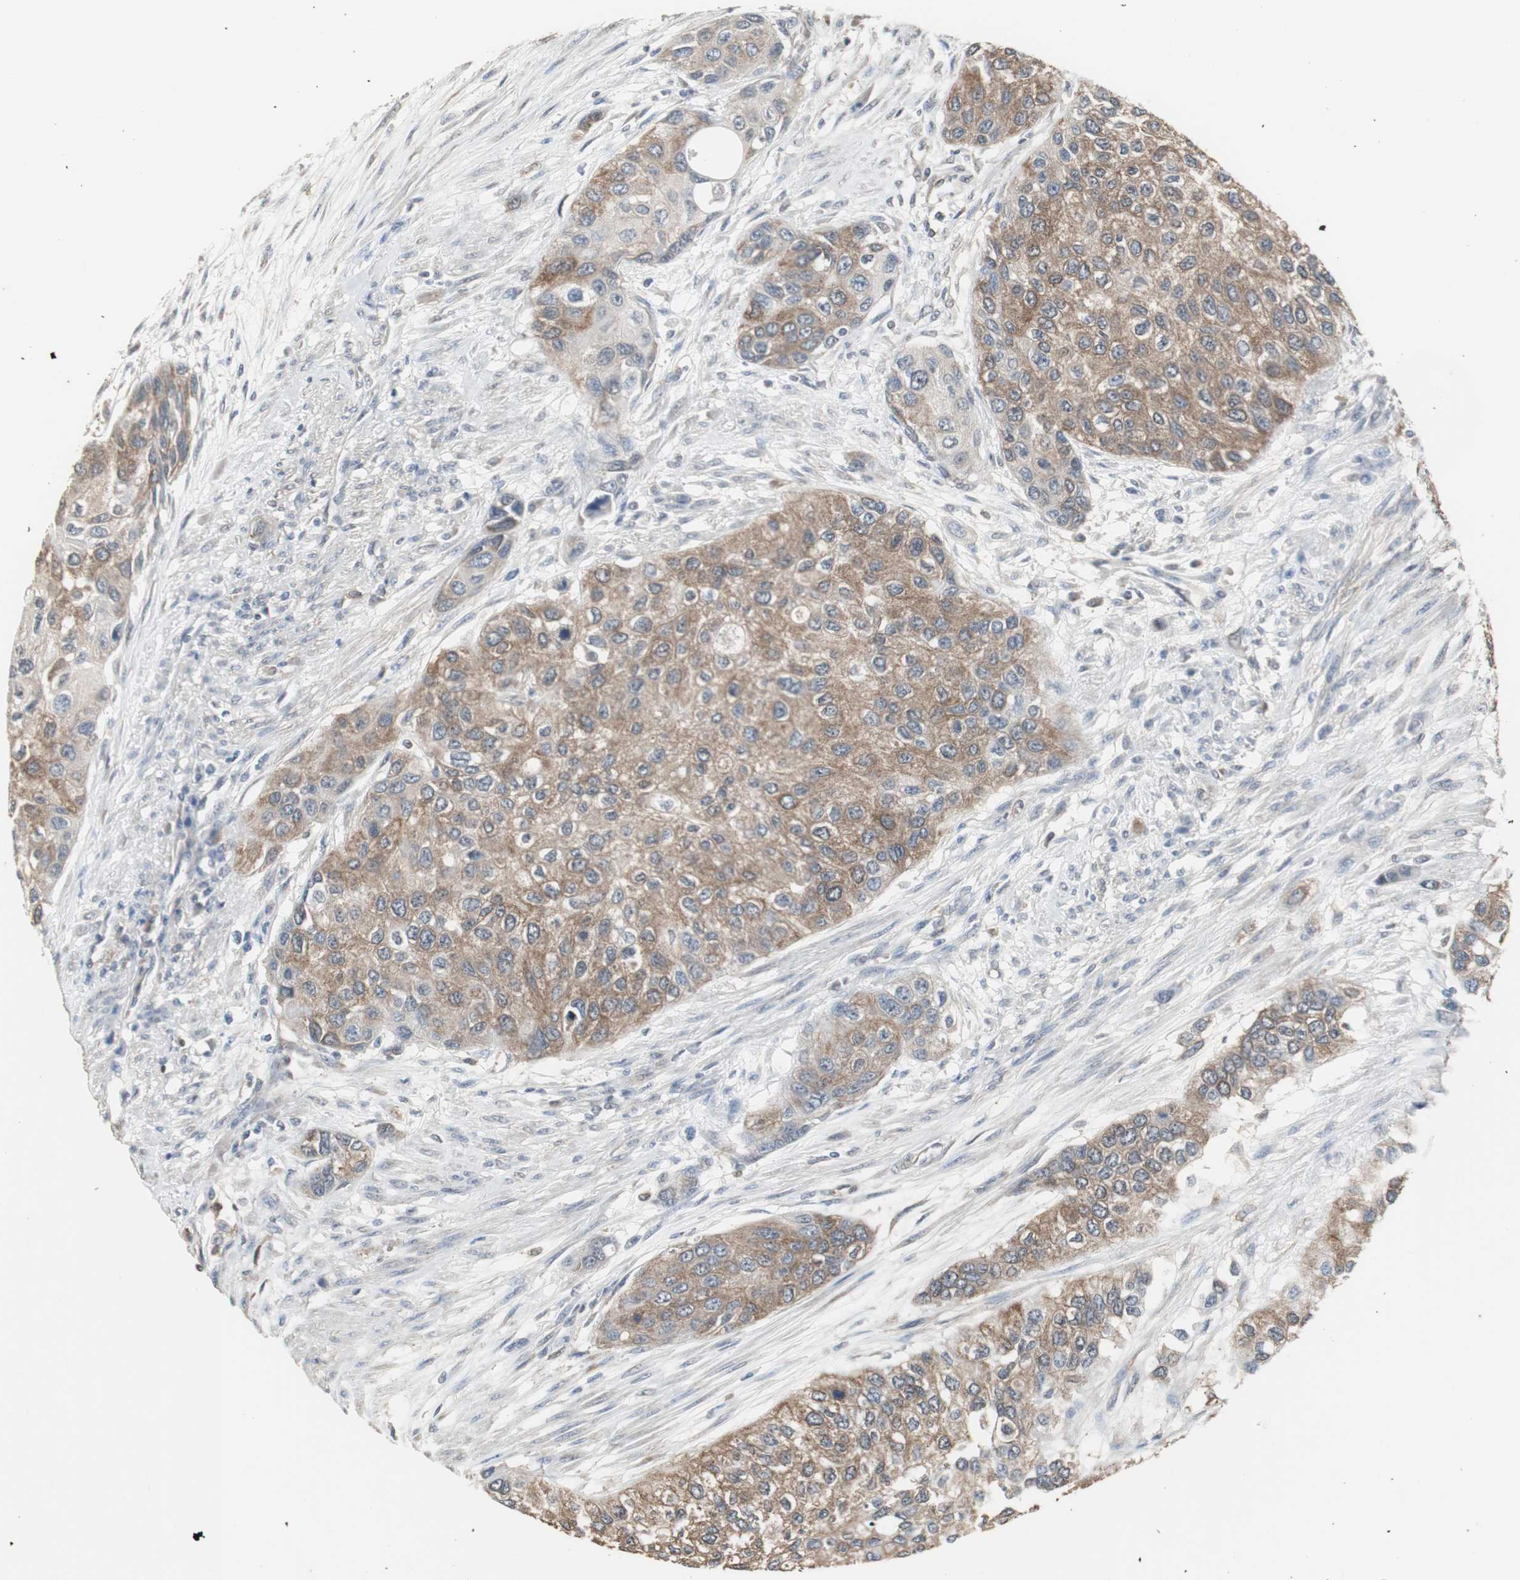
{"staining": {"intensity": "moderate", "quantity": ">75%", "location": "cytoplasmic/membranous"}, "tissue": "urothelial cancer", "cell_type": "Tumor cells", "image_type": "cancer", "snomed": [{"axis": "morphology", "description": "Urothelial carcinoma, High grade"}, {"axis": "topography", "description": "Urinary bladder"}], "caption": "Protein staining displays moderate cytoplasmic/membranous staining in about >75% of tumor cells in urothelial cancer.", "gene": "HPRT1", "patient": {"sex": "female", "age": 56}}